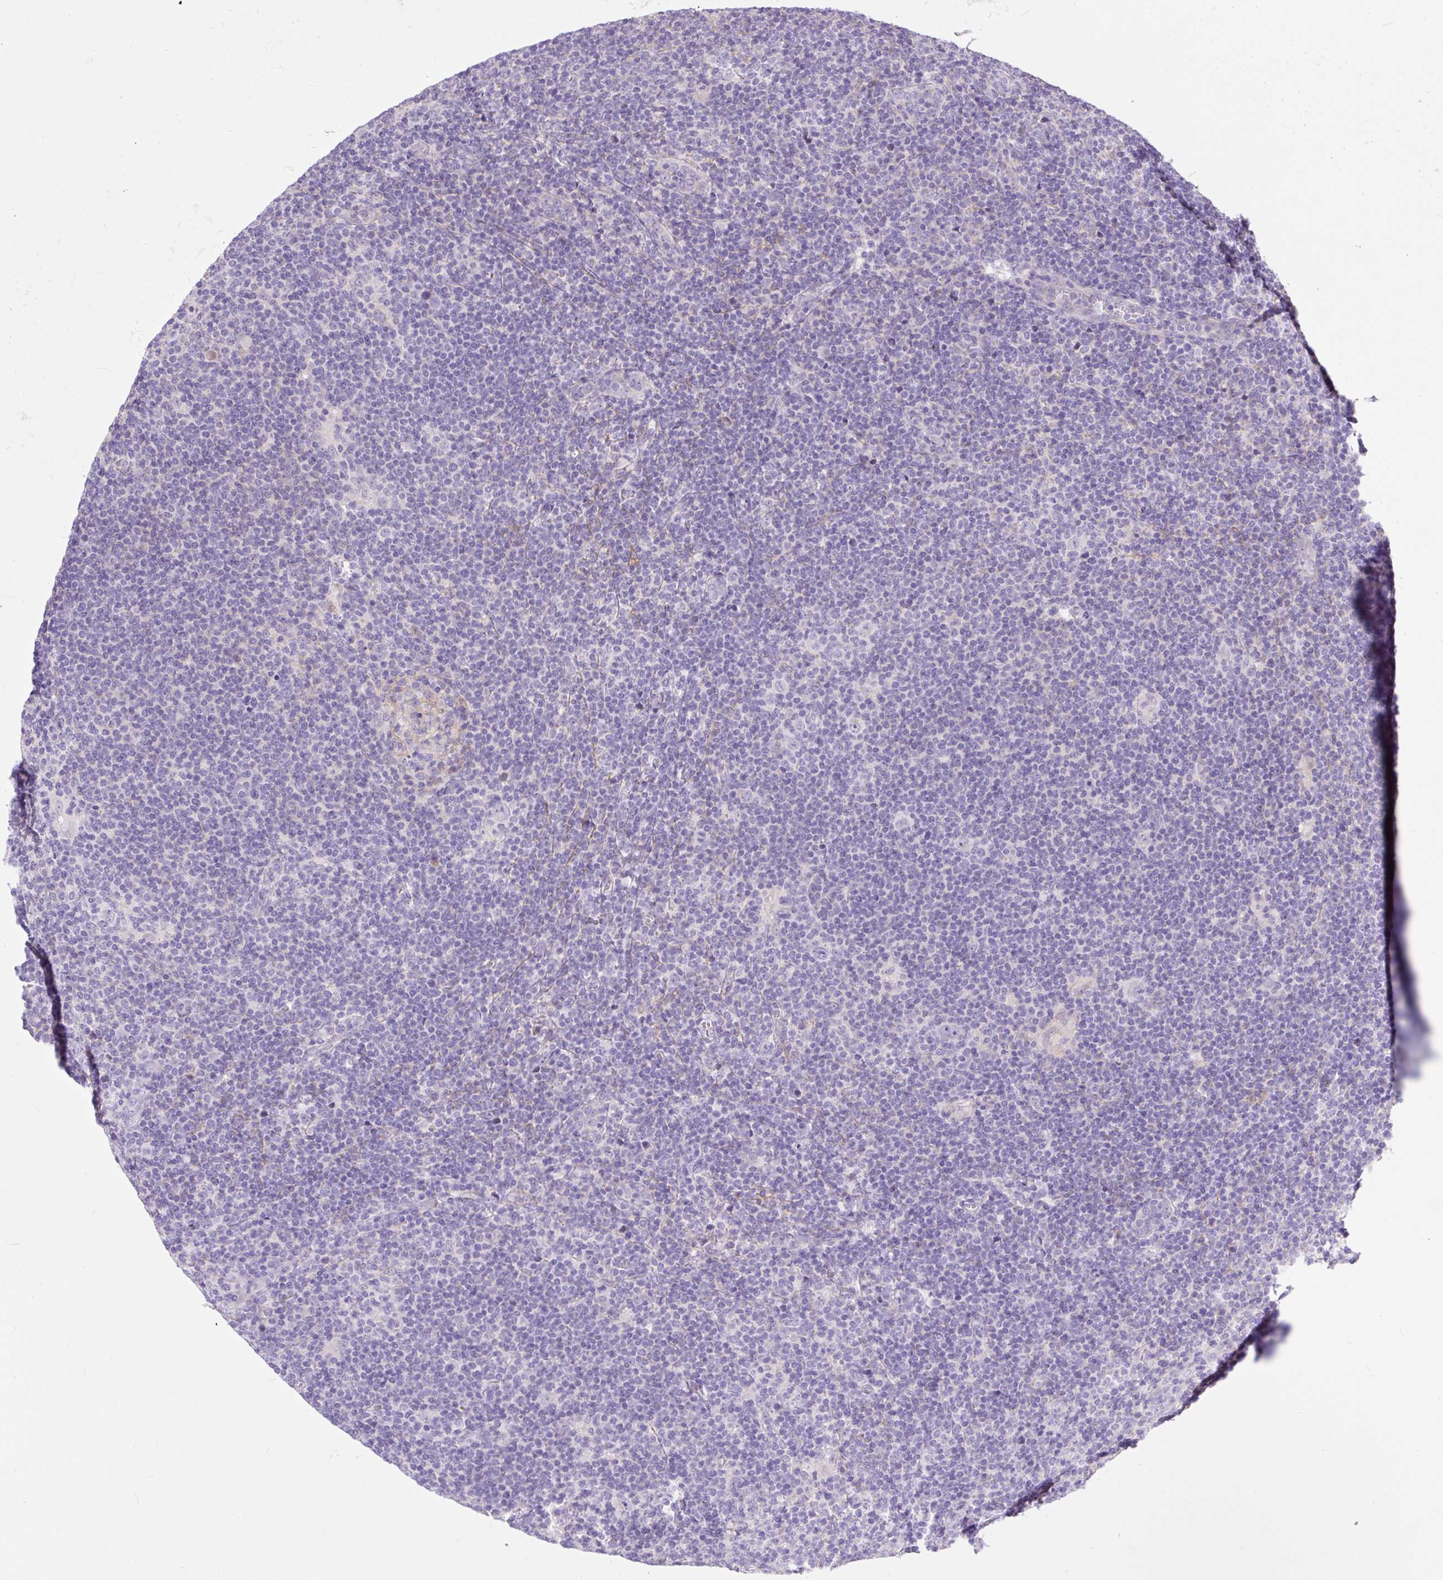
{"staining": {"intensity": "negative", "quantity": "none", "location": "none"}, "tissue": "lymphoma", "cell_type": "Tumor cells", "image_type": "cancer", "snomed": [{"axis": "morphology", "description": "Hodgkin's disease, NOS"}, {"axis": "topography", "description": "Lymph node"}], "caption": "This is an immunohistochemistry image of Hodgkin's disease. There is no staining in tumor cells.", "gene": "SUSD5", "patient": {"sex": "female", "age": 57}}